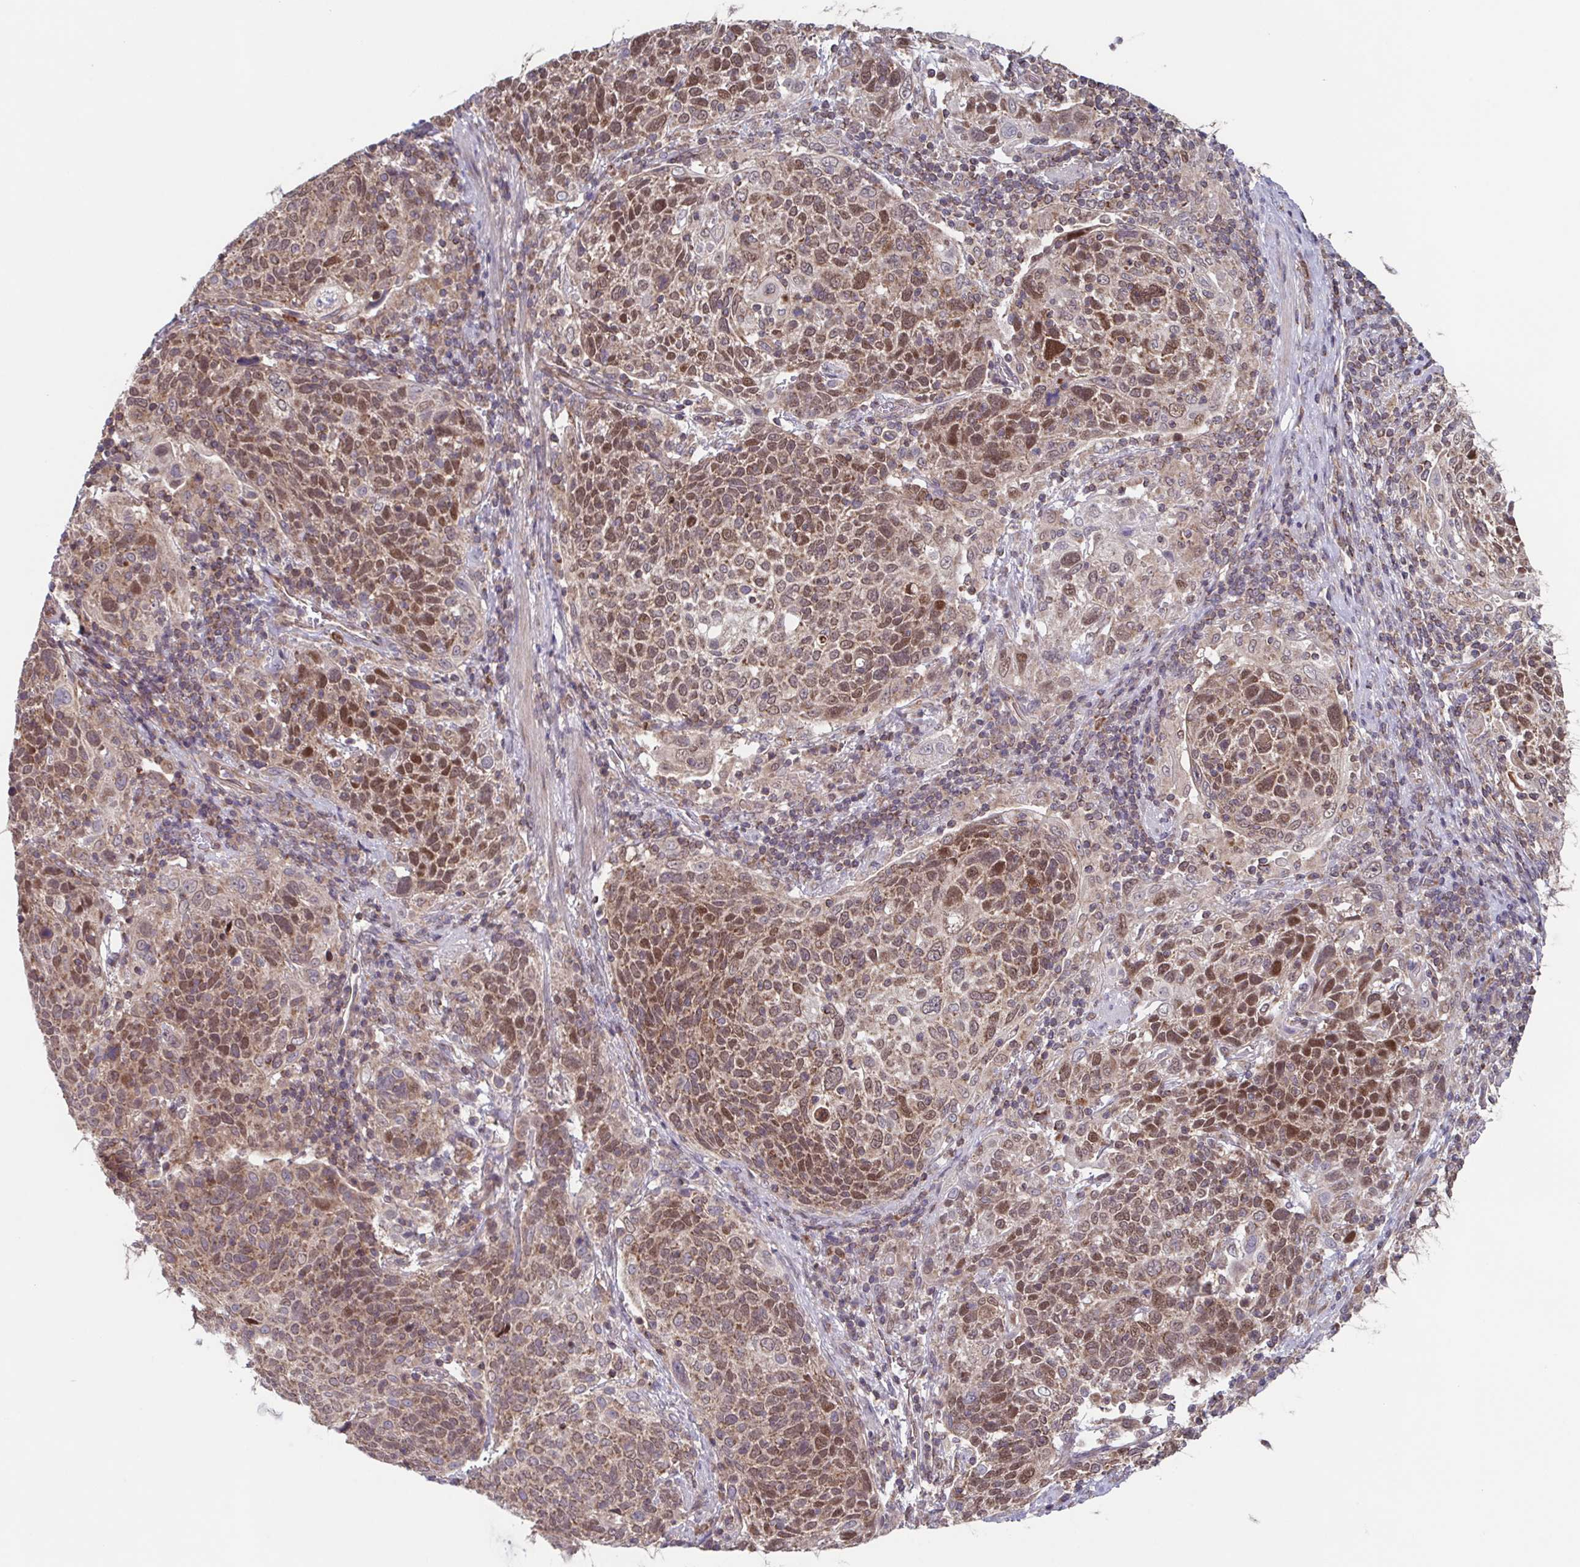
{"staining": {"intensity": "moderate", "quantity": ">75%", "location": "cytoplasmic/membranous,nuclear"}, "tissue": "cervical cancer", "cell_type": "Tumor cells", "image_type": "cancer", "snomed": [{"axis": "morphology", "description": "Squamous cell carcinoma, NOS"}, {"axis": "topography", "description": "Cervix"}], "caption": "Protein analysis of cervical cancer (squamous cell carcinoma) tissue demonstrates moderate cytoplasmic/membranous and nuclear positivity in approximately >75% of tumor cells.", "gene": "TTC19", "patient": {"sex": "female", "age": 61}}